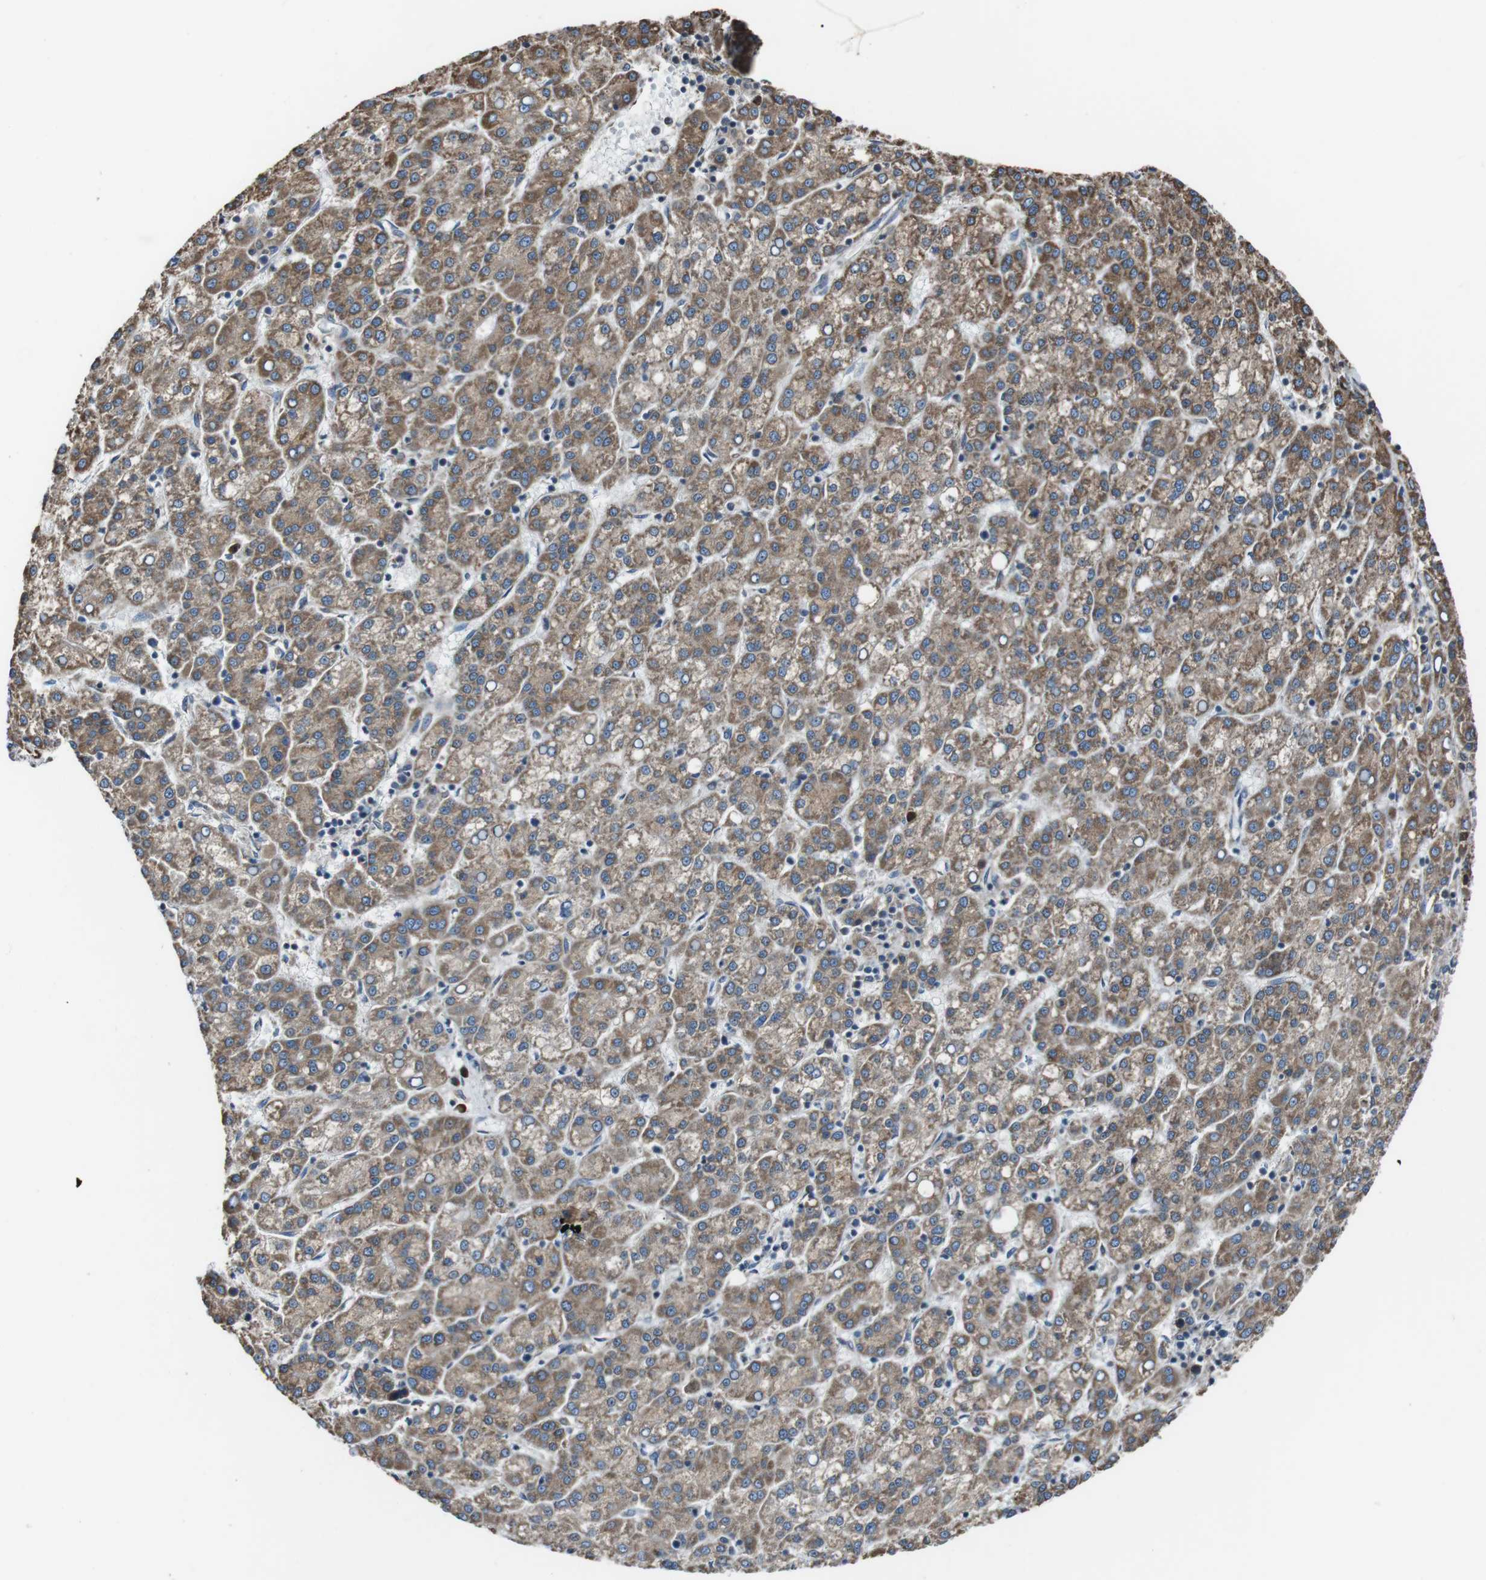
{"staining": {"intensity": "moderate", "quantity": ">75%", "location": "cytoplasmic/membranous"}, "tissue": "liver cancer", "cell_type": "Tumor cells", "image_type": "cancer", "snomed": [{"axis": "morphology", "description": "Carcinoma, Hepatocellular, NOS"}, {"axis": "topography", "description": "Liver"}], "caption": "DAB immunohistochemical staining of human liver cancer (hepatocellular carcinoma) demonstrates moderate cytoplasmic/membranous protein positivity in approximately >75% of tumor cells.", "gene": "CISD2", "patient": {"sex": "female", "age": 58}}